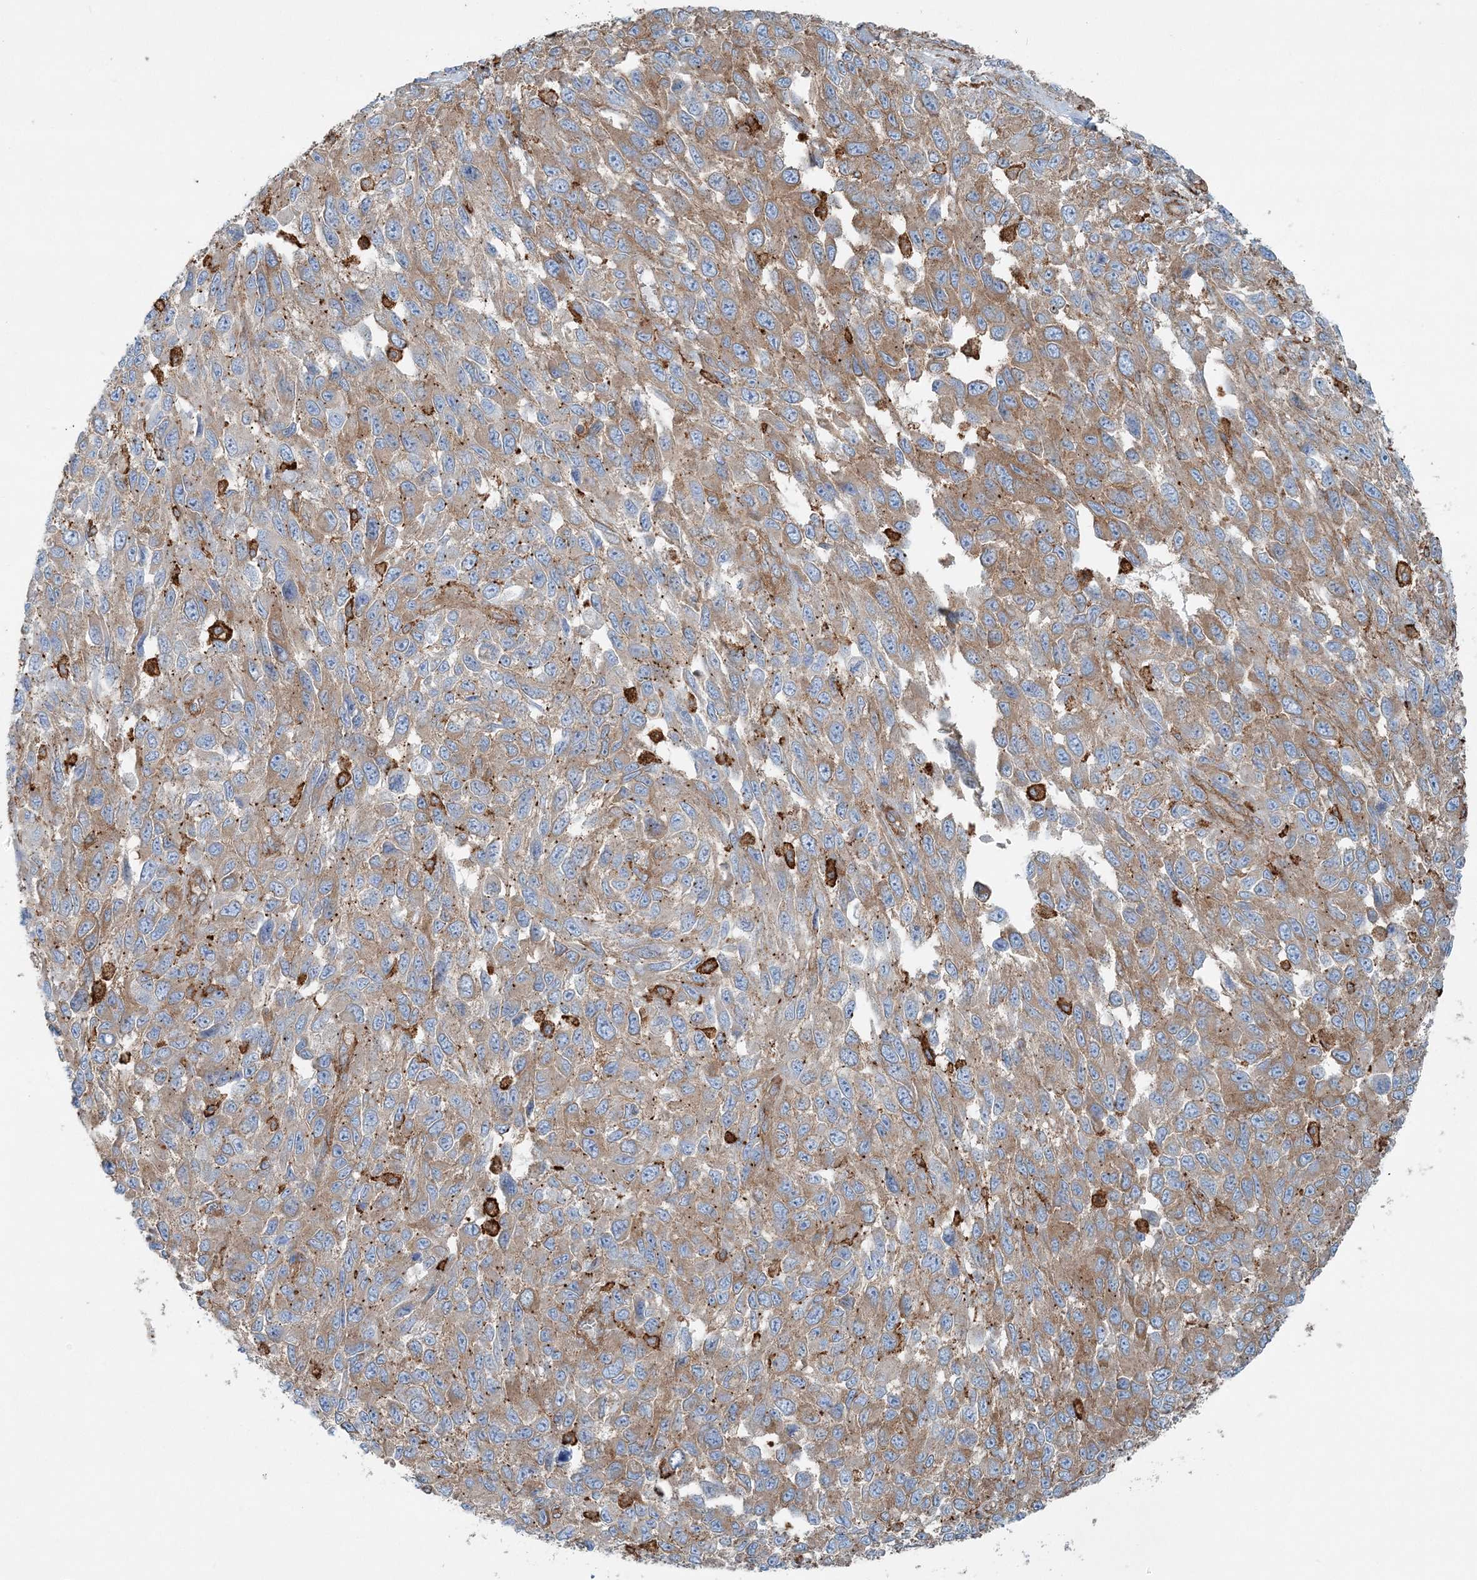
{"staining": {"intensity": "moderate", "quantity": ">75%", "location": "cytoplasmic/membranous"}, "tissue": "melanoma", "cell_type": "Tumor cells", "image_type": "cancer", "snomed": [{"axis": "morphology", "description": "Malignant melanoma, NOS"}, {"axis": "topography", "description": "Skin"}], "caption": "Malignant melanoma stained with a protein marker displays moderate staining in tumor cells.", "gene": "SNX2", "patient": {"sex": "female", "age": 96}}